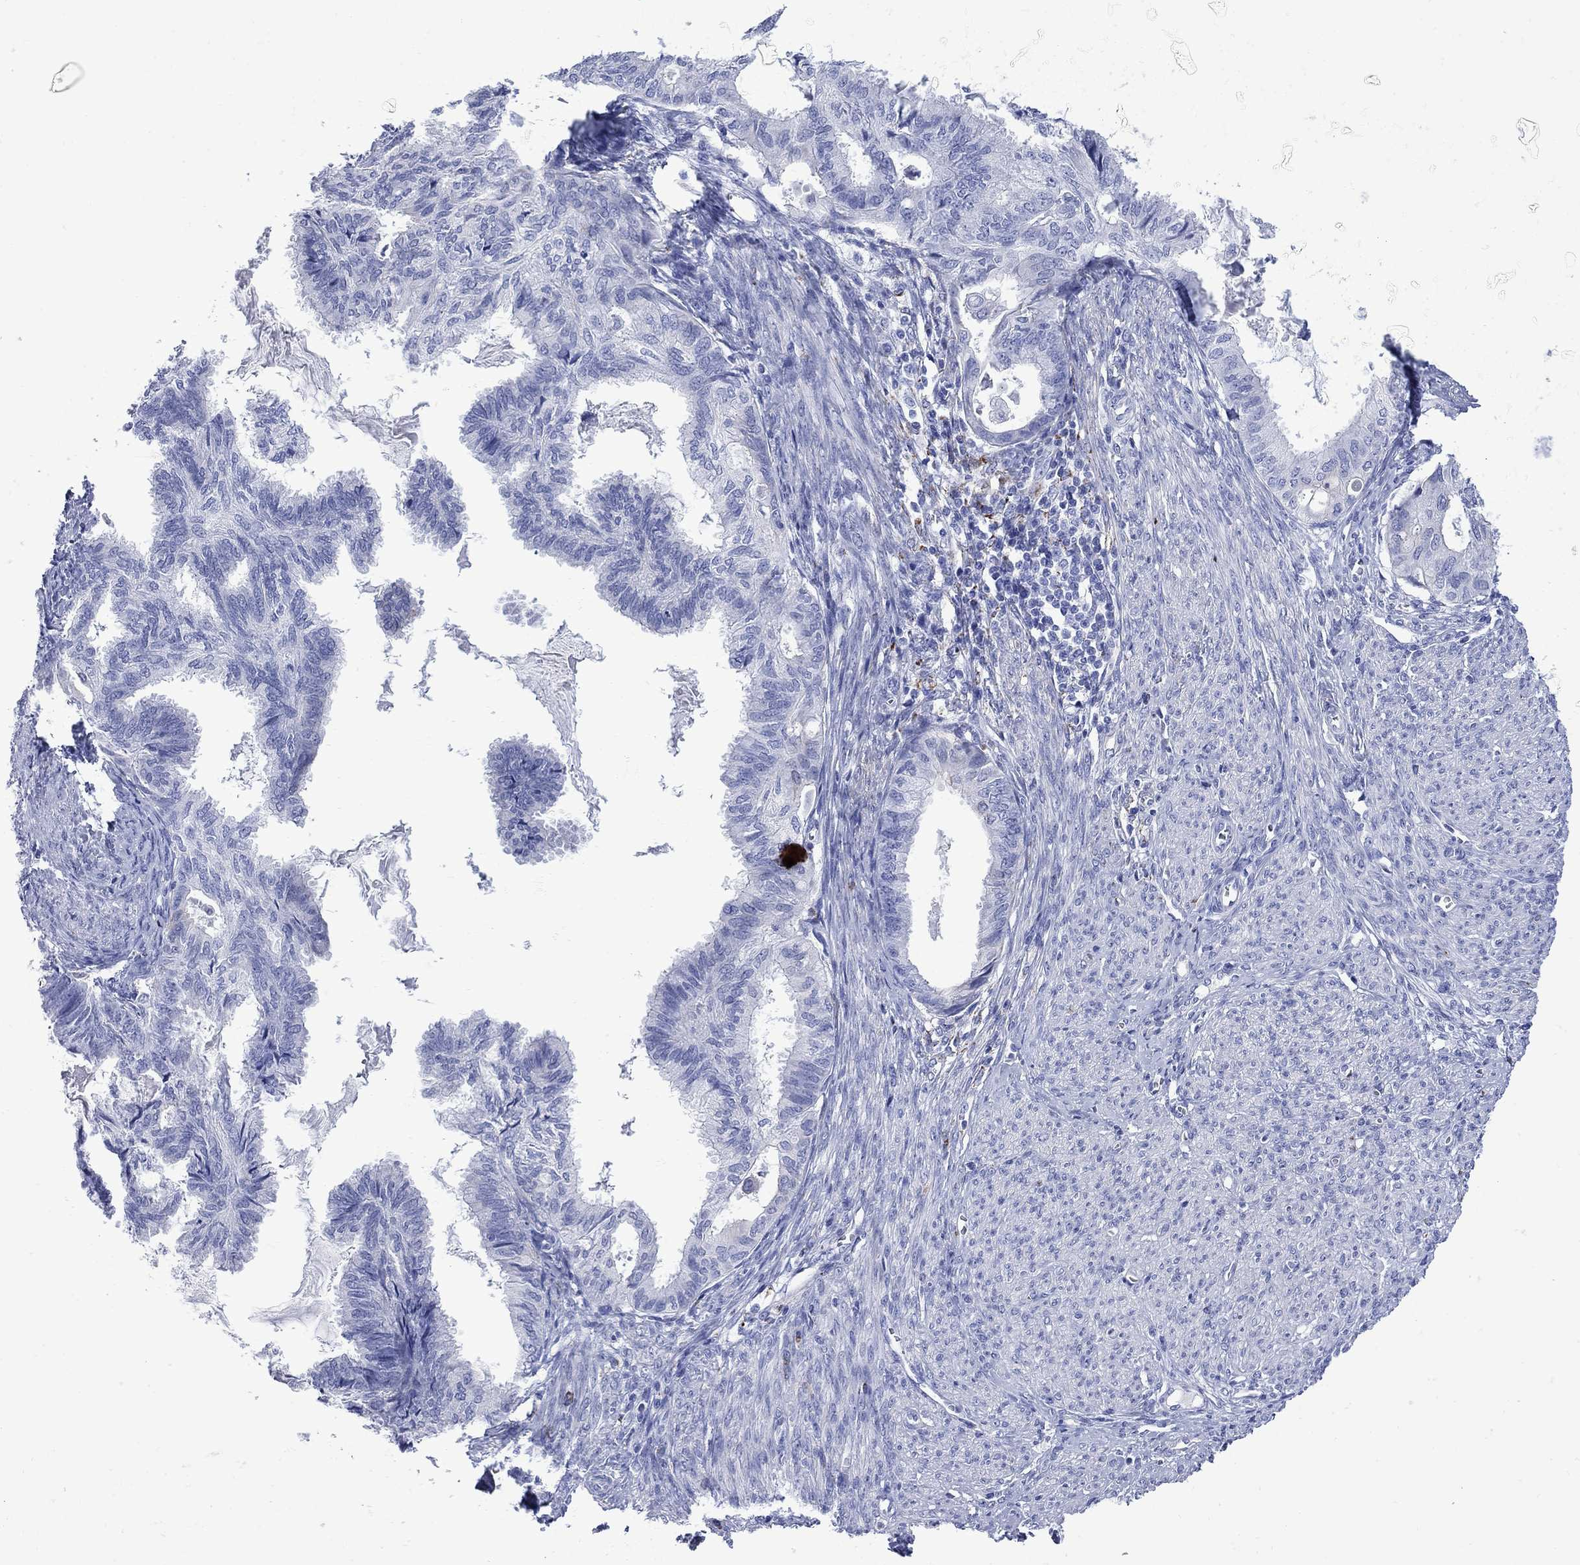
{"staining": {"intensity": "negative", "quantity": "none", "location": "none"}, "tissue": "endometrial cancer", "cell_type": "Tumor cells", "image_type": "cancer", "snomed": [{"axis": "morphology", "description": "Adenocarcinoma, NOS"}, {"axis": "topography", "description": "Endometrium"}], "caption": "A histopathology image of human endometrial adenocarcinoma is negative for staining in tumor cells. (DAB (3,3'-diaminobenzidine) IHC, high magnification).", "gene": "SESTD1", "patient": {"sex": "female", "age": 86}}